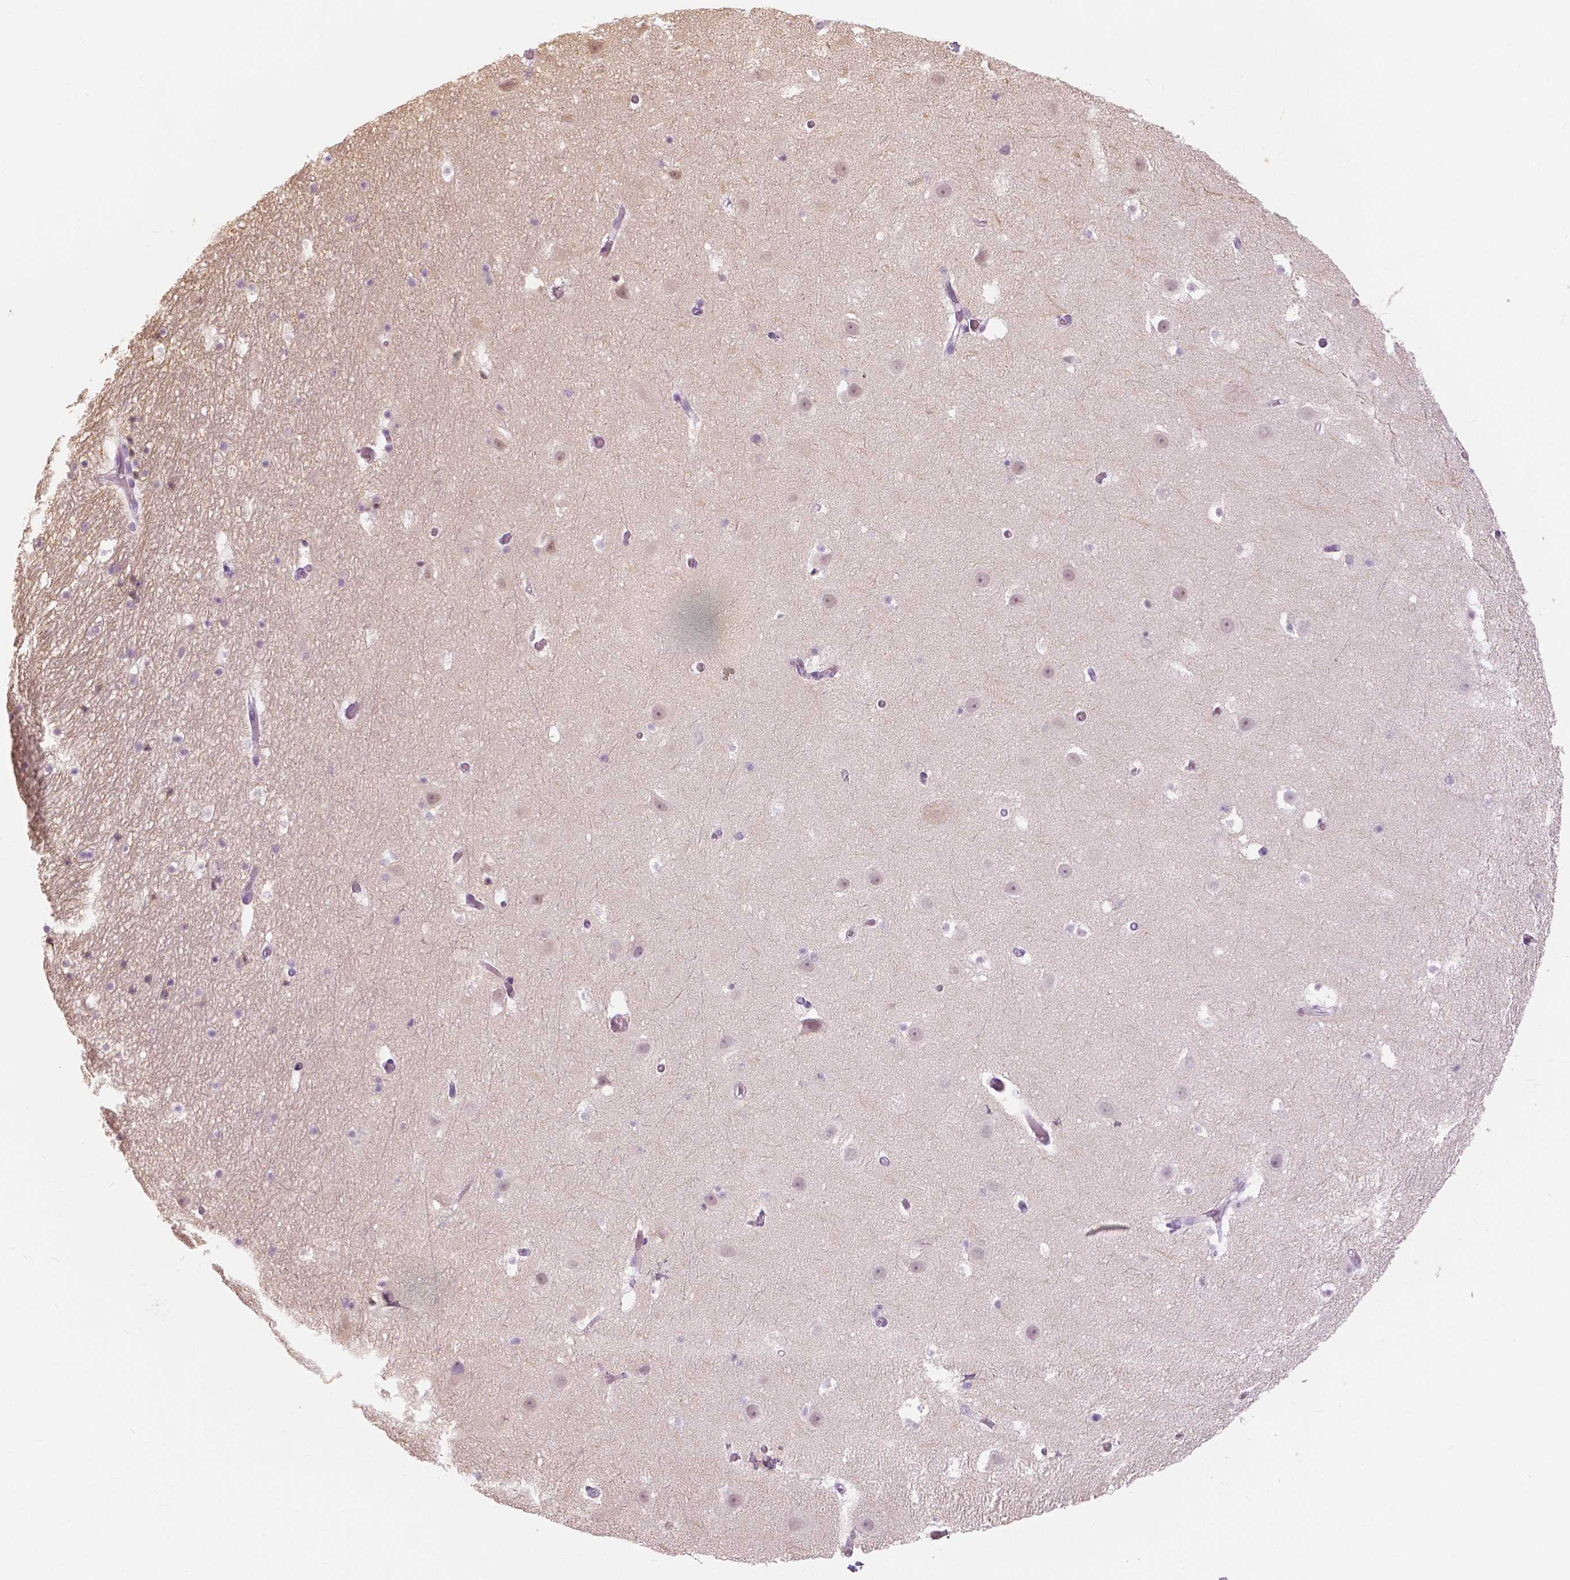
{"staining": {"intensity": "negative", "quantity": "none", "location": "none"}, "tissue": "hippocampus", "cell_type": "Glial cells", "image_type": "normal", "snomed": [{"axis": "morphology", "description": "Normal tissue, NOS"}, {"axis": "topography", "description": "Hippocampus"}], "caption": "Immunohistochemistry (IHC) histopathology image of normal hippocampus: human hippocampus stained with DAB shows no significant protein staining in glial cells. (Immunohistochemistry, brightfield microscopy, high magnification).", "gene": "SLC24A1", "patient": {"sex": "male", "age": 26}}